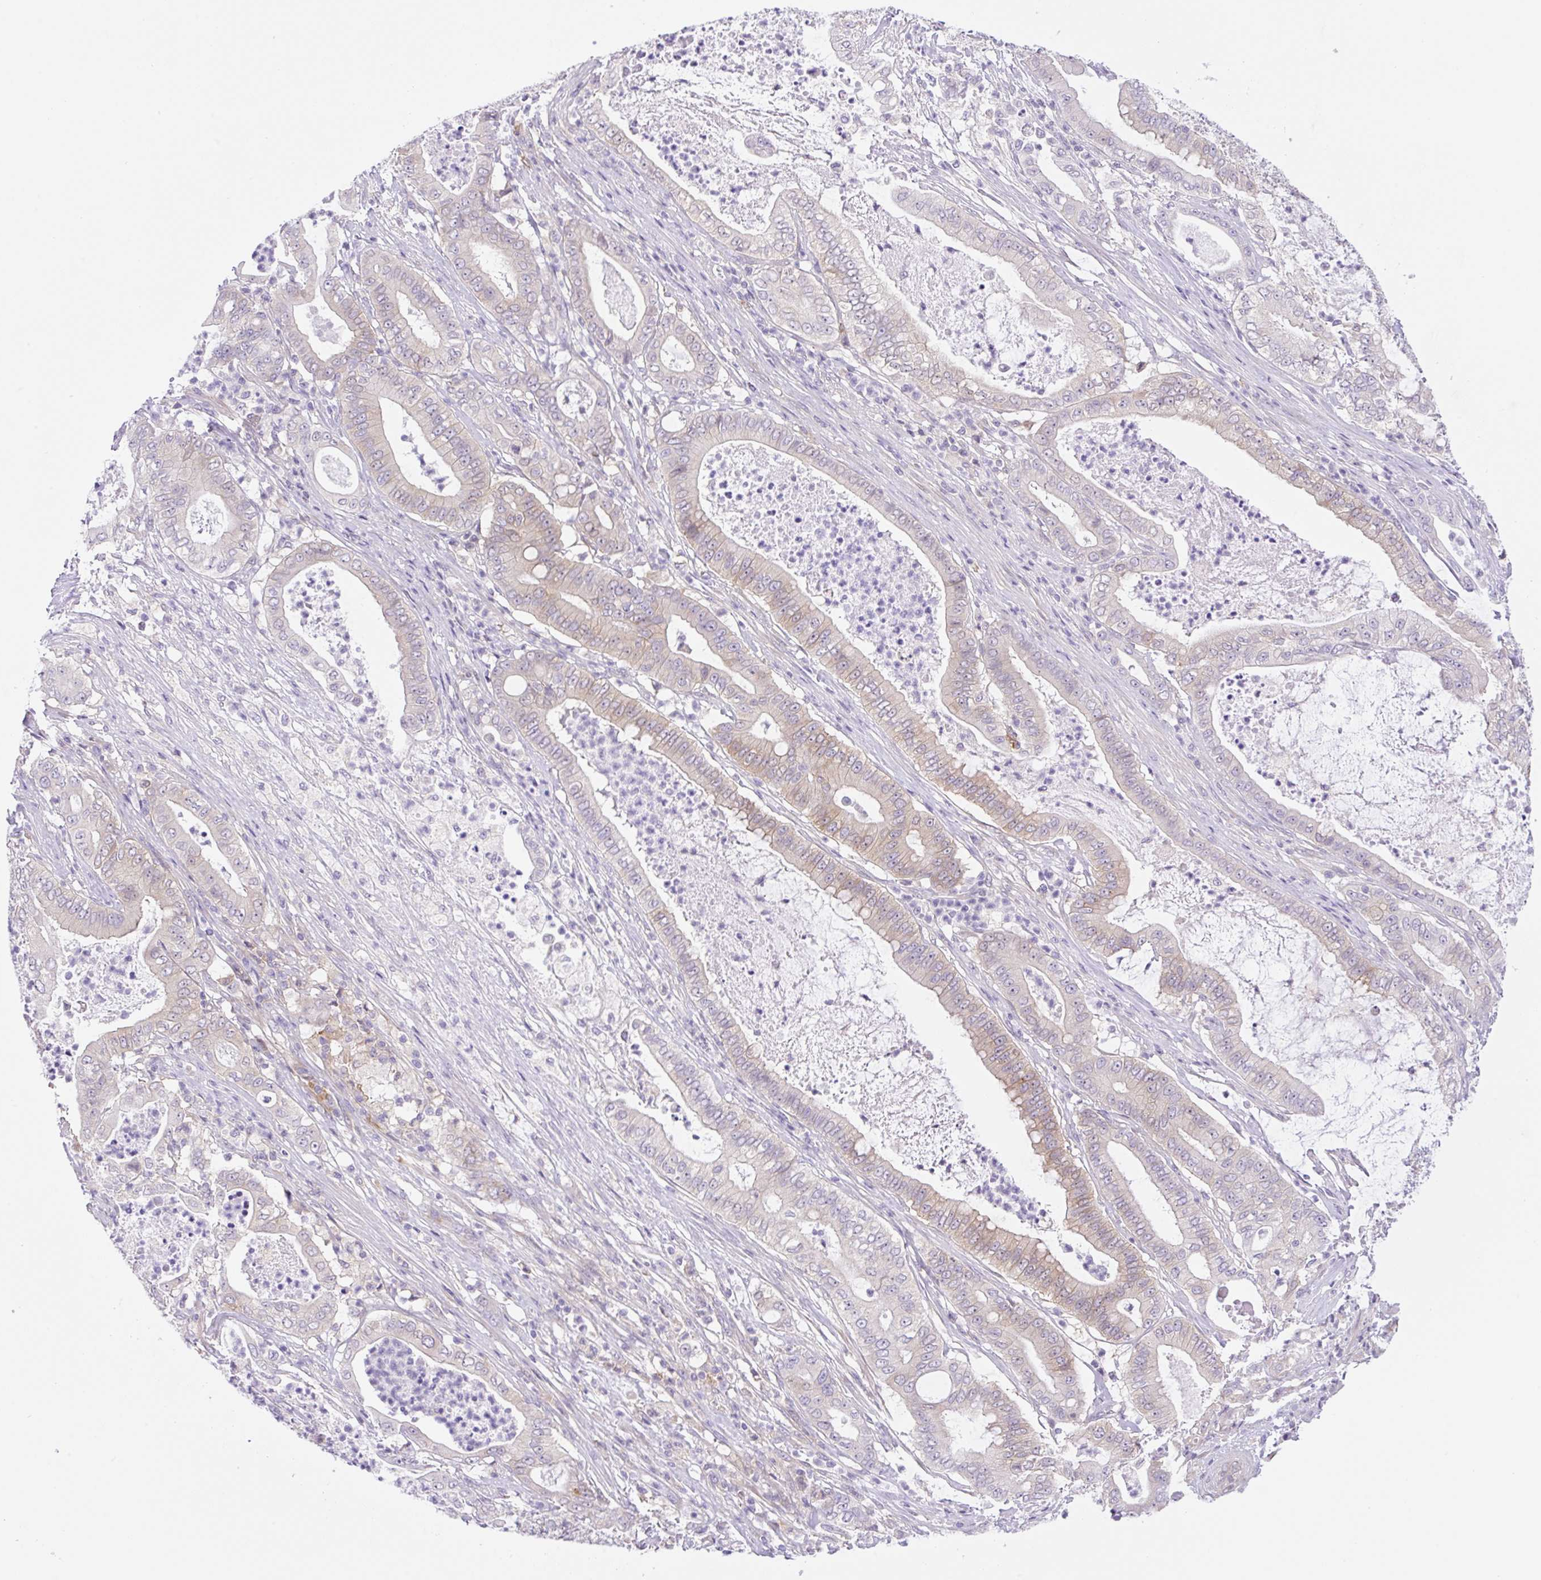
{"staining": {"intensity": "weak", "quantity": "<25%", "location": "cytoplasmic/membranous"}, "tissue": "pancreatic cancer", "cell_type": "Tumor cells", "image_type": "cancer", "snomed": [{"axis": "morphology", "description": "Adenocarcinoma, NOS"}, {"axis": "topography", "description": "Pancreas"}], "caption": "High power microscopy histopathology image of an IHC histopathology image of pancreatic cancer, revealing no significant staining in tumor cells.", "gene": "CAMK2B", "patient": {"sex": "male", "age": 71}}